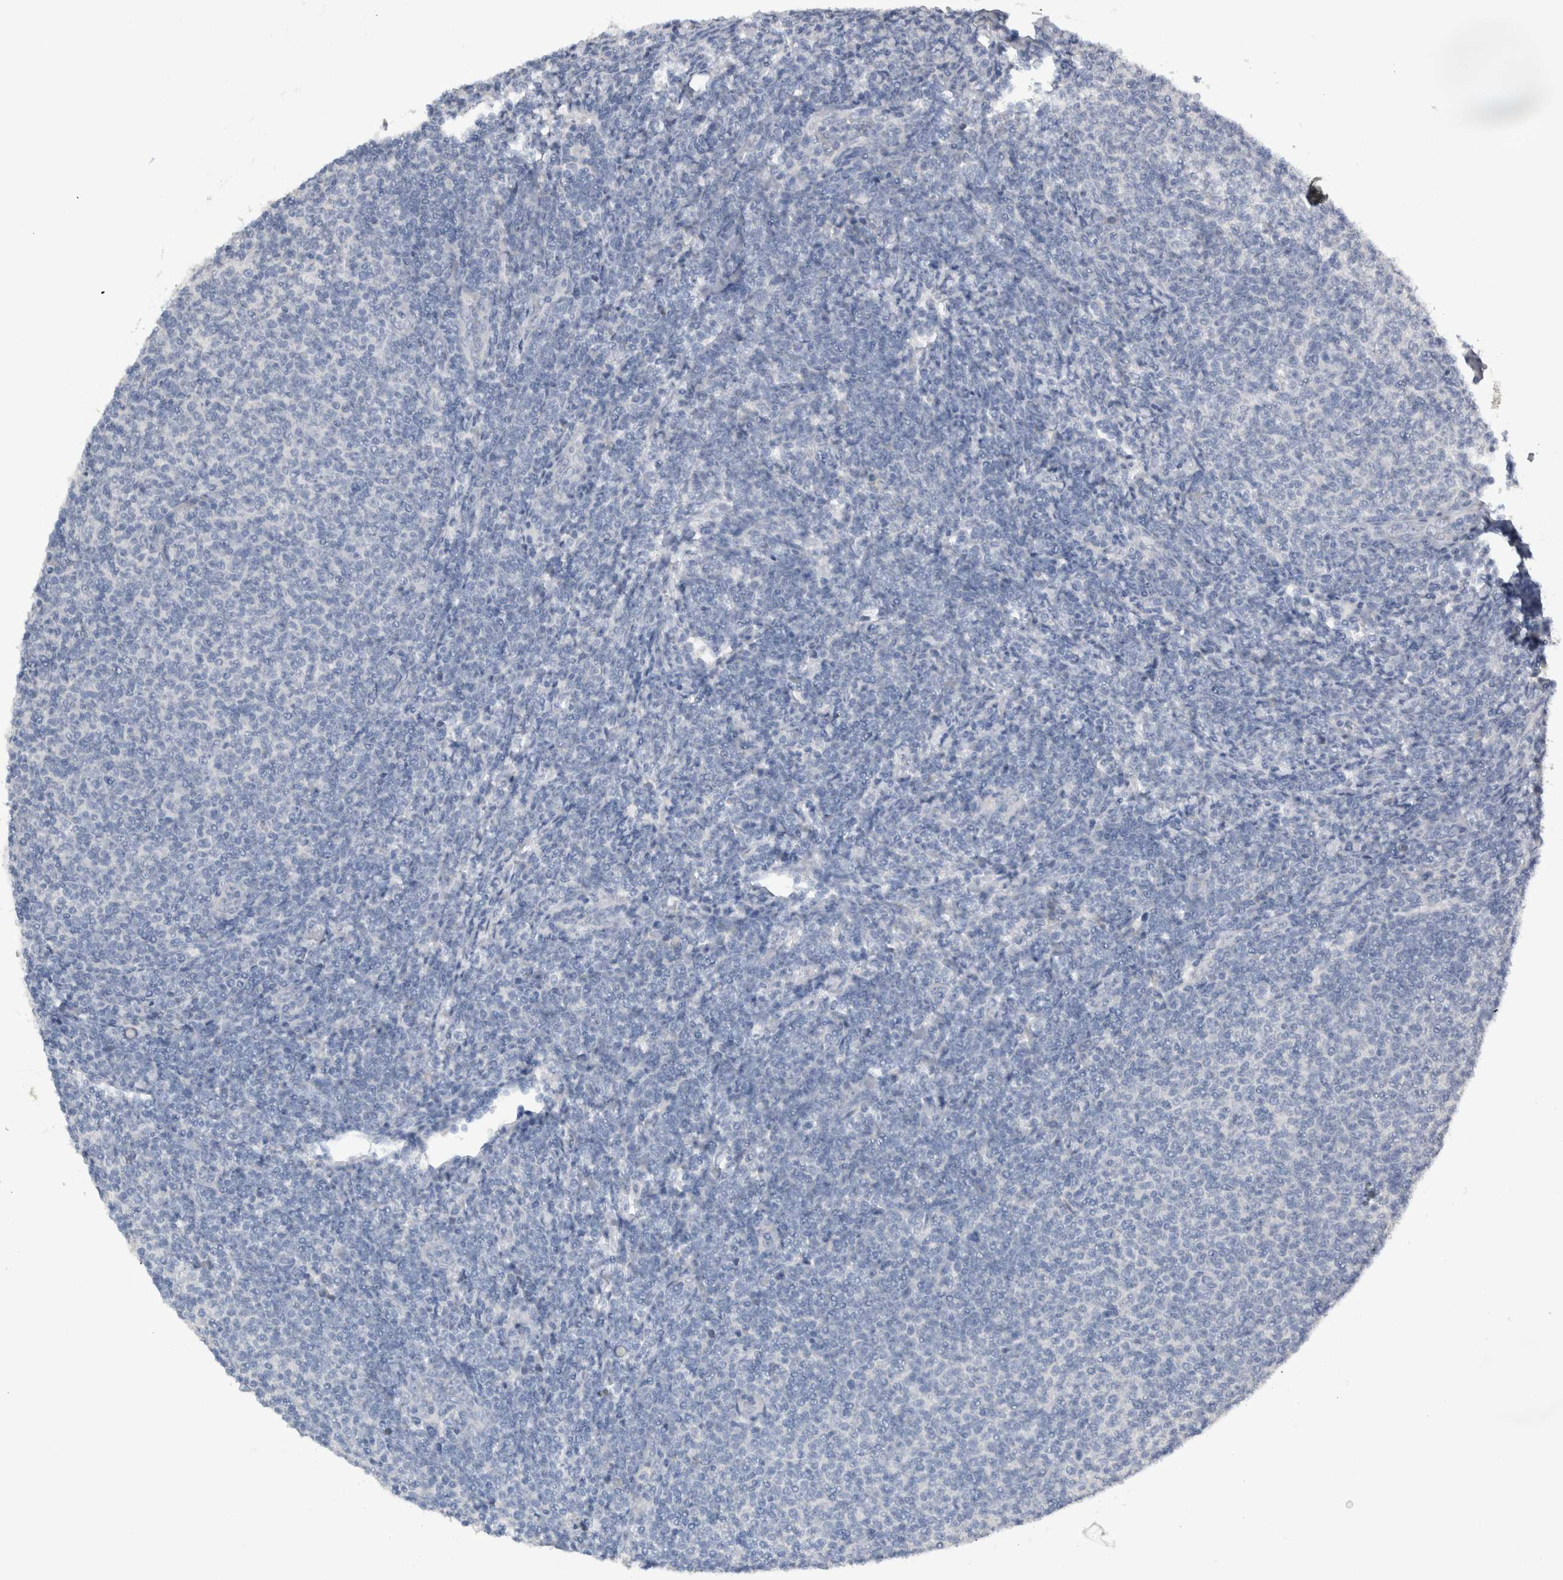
{"staining": {"intensity": "negative", "quantity": "none", "location": "none"}, "tissue": "lymphoma", "cell_type": "Tumor cells", "image_type": "cancer", "snomed": [{"axis": "morphology", "description": "Malignant lymphoma, non-Hodgkin's type, Low grade"}, {"axis": "topography", "description": "Lymph node"}], "caption": "The photomicrograph displays no significant expression in tumor cells of lymphoma.", "gene": "NEFM", "patient": {"sex": "male", "age": 66}}